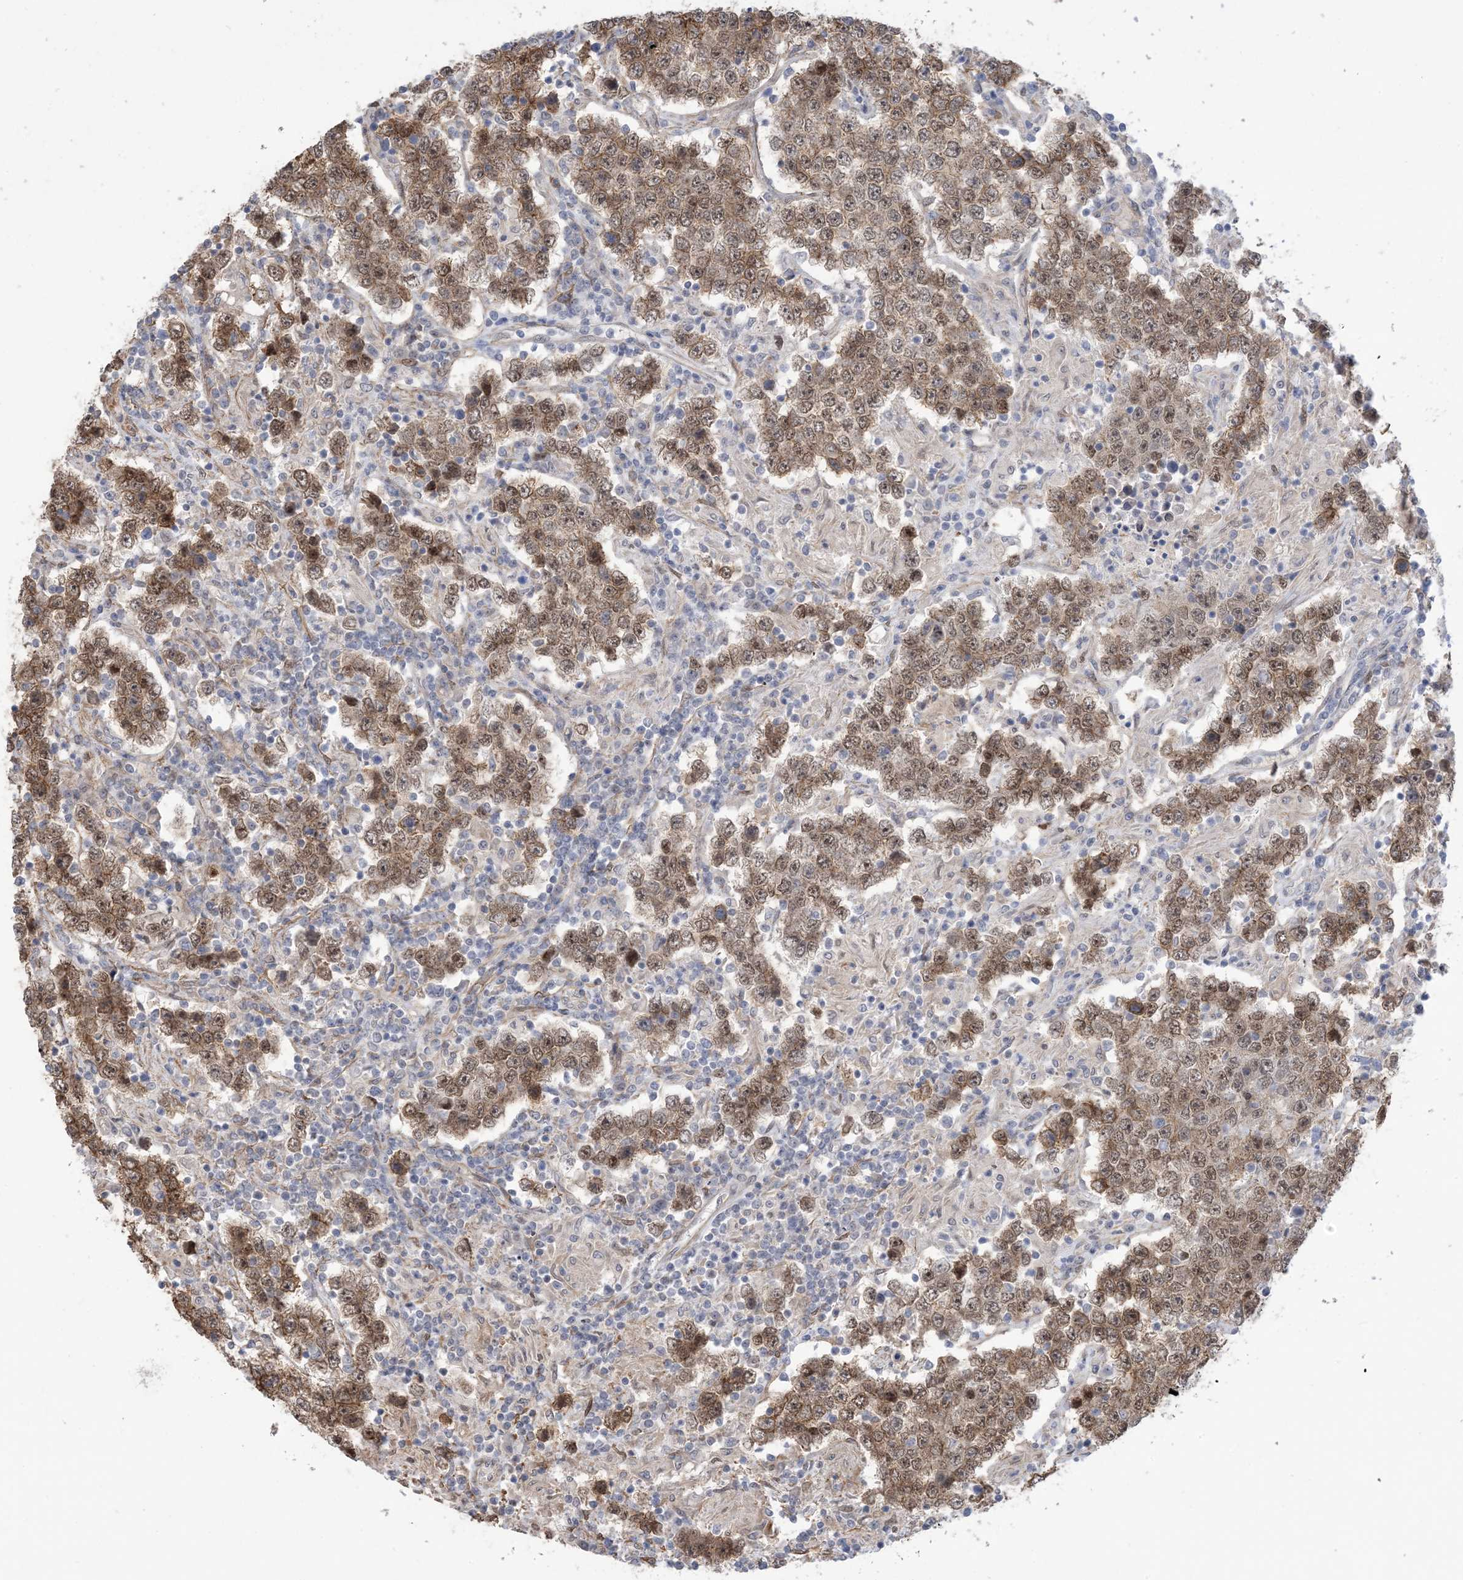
{"staining": {"intensity": "moderate", "quantity": ">75%", "location": "cytoplasmic/membranous,nuclear"}, "tissue": "testis cancer", "cell_type": "Tumor cells", "image_type": "cancer", "snomed": [{"axis": "morphology", "description": "Normal tissue, NOS"}, {"axis": "morphology", "description": "Urothelial carcinoma, High grade"}, {"axis": "morphology", "description": "Seminoma, NOS"}, {"axis": "morphology", "description": "Carcinoma, Embryonal, NOS"}, {"axis": "topography", "description": "Urinary bladder"}, {"axis": "topography", "description": "Testis"}], "caption": "Testis cancer (seminoma) was stained to show a protein in brown. There is medium levels of moderate cytoplasmic/membranous and nuclear staining in about >75% of tumor cells.", "gene": "ZNF8", "patient": {"sex": "male", "age": 41}}